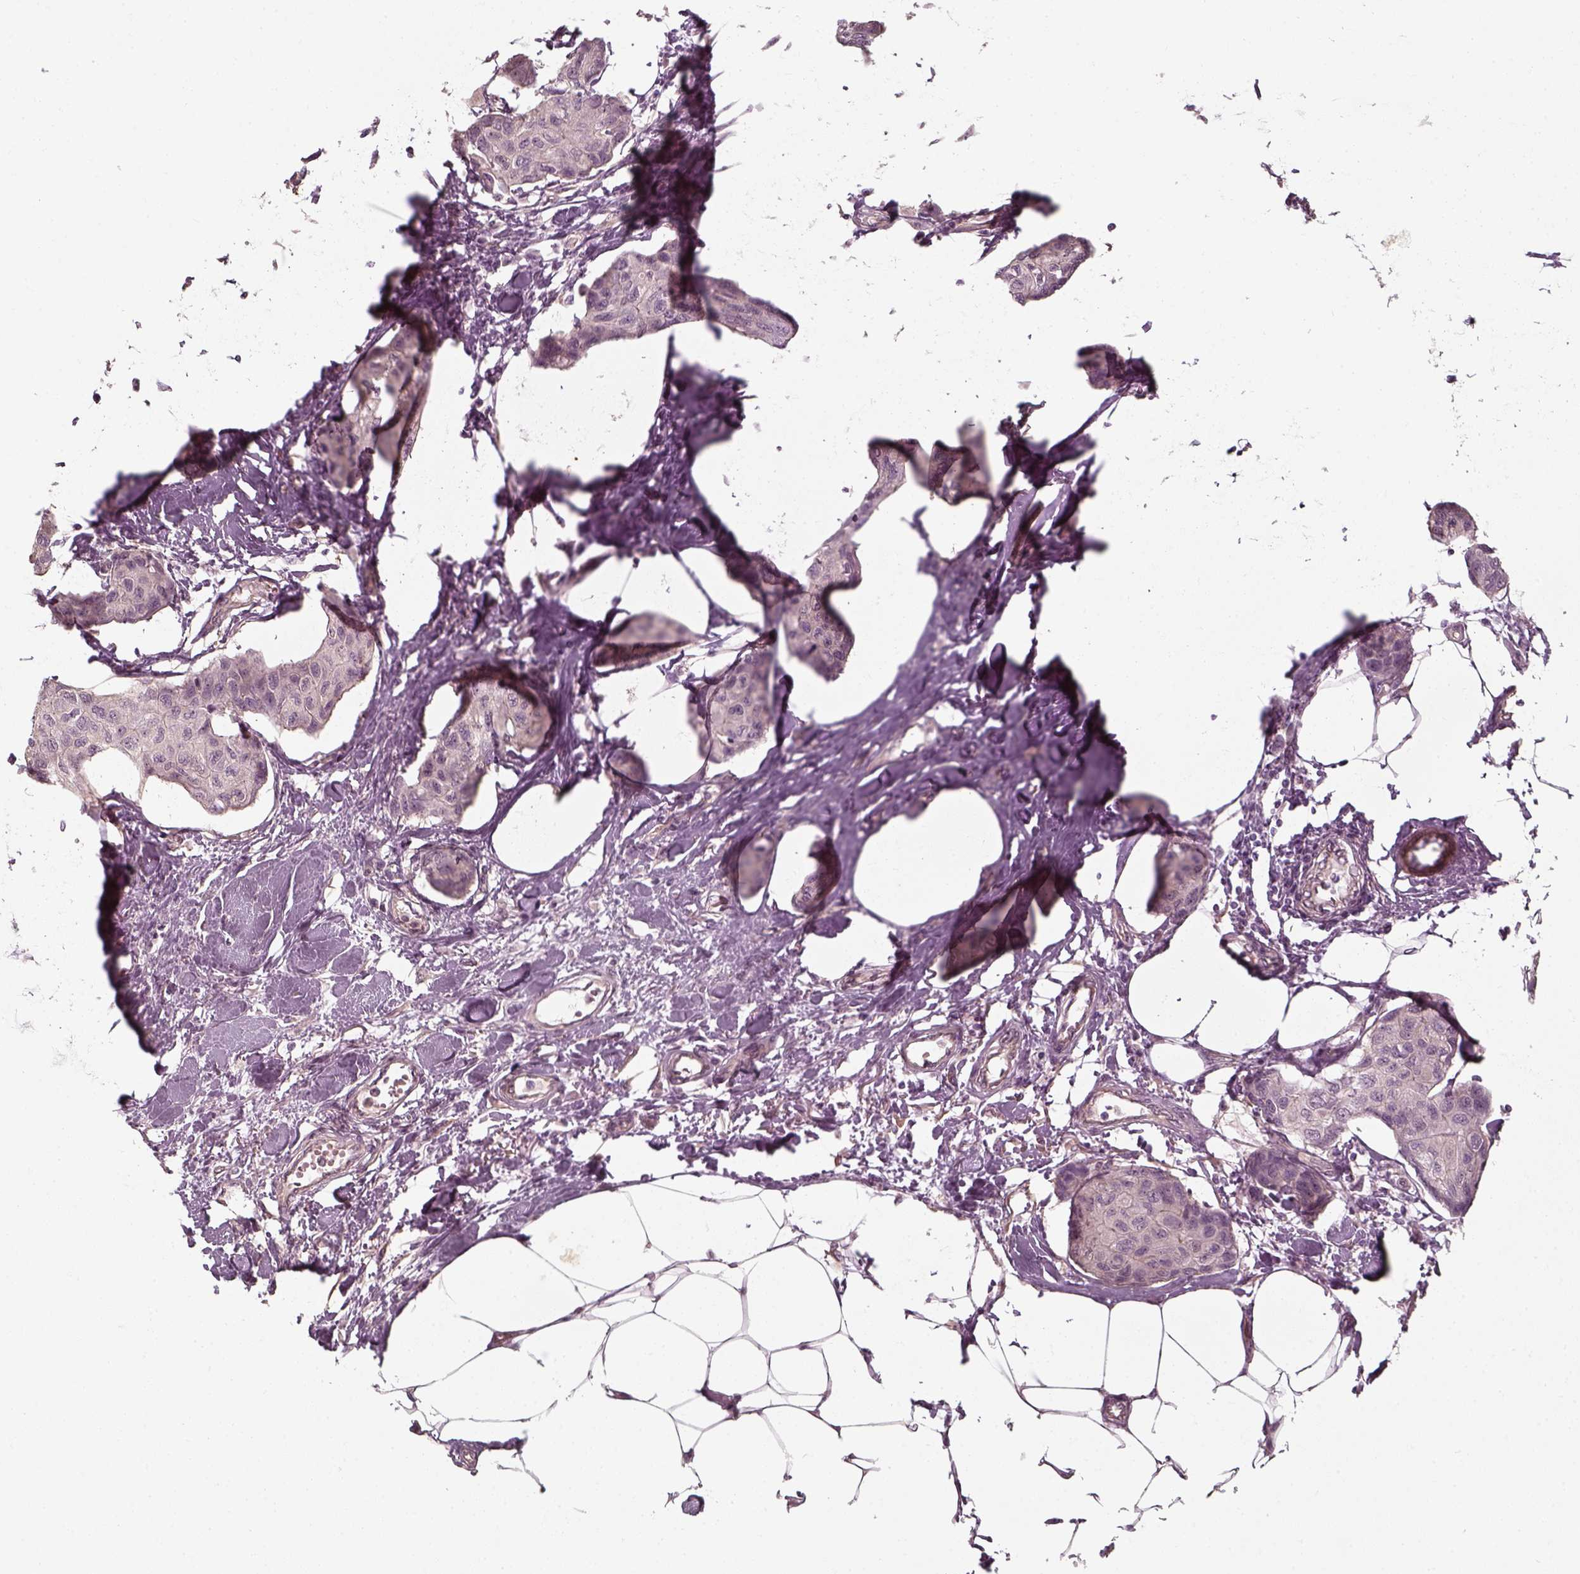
{"staining": {"intensity": "negative", "quantity": "none", "location": "none"}, "tissue": "breast cancer", "cell_type": "Tumor cells", "image_type": "cancer", "snomed": [{"axis": "morphology", "description": "Duct carcinoma"}, {"axis": "topography", "description": "Breast"}], "caption": "A micrograph of human invasive ductal carcinoma (breast) is negative for staining in tumor cells. Nuclei are stained in blue.", "gene": "LAMB2", "patient": {"sex": "female", "age": 80}}